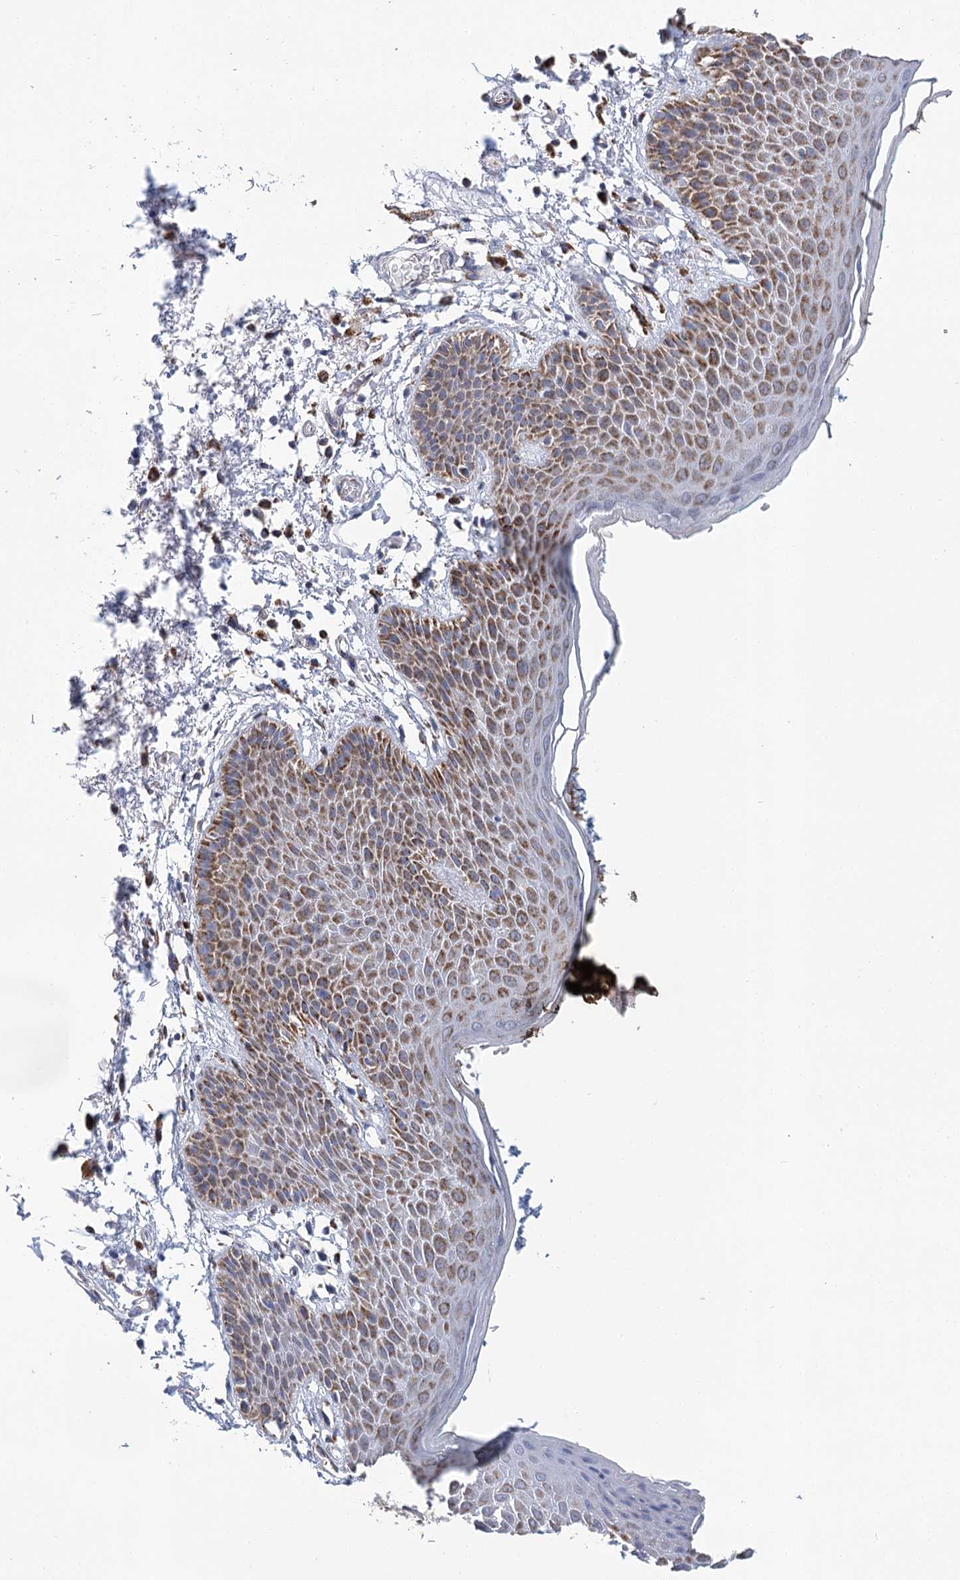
{"staining": {"intensity": "moderate", "quantity": "25%-75%", "location": "cytoplasmic/membranous"}, "tissue": "skin", "cell_type": "Epidermal cells", "image_type": "normal", "snomed": [{"axis": "morphology", "description": "Normal tissue, NOS"}, {"axis": "topography", "description": "Anal"}], "caption": "Normal skin was stained to show a protein in brown. There is medium levels of moderate cytoplasmic/membranous expression in about 25%-75% of epidermal cells. The protein is stained brown, and the nuclei are stained in blue (DAB (3,3'-diaminobenzidine) IHC with brightfield microscopy, high magnification).", "gene": "LSS", "patient": {"sex": "male", "age": 74}}